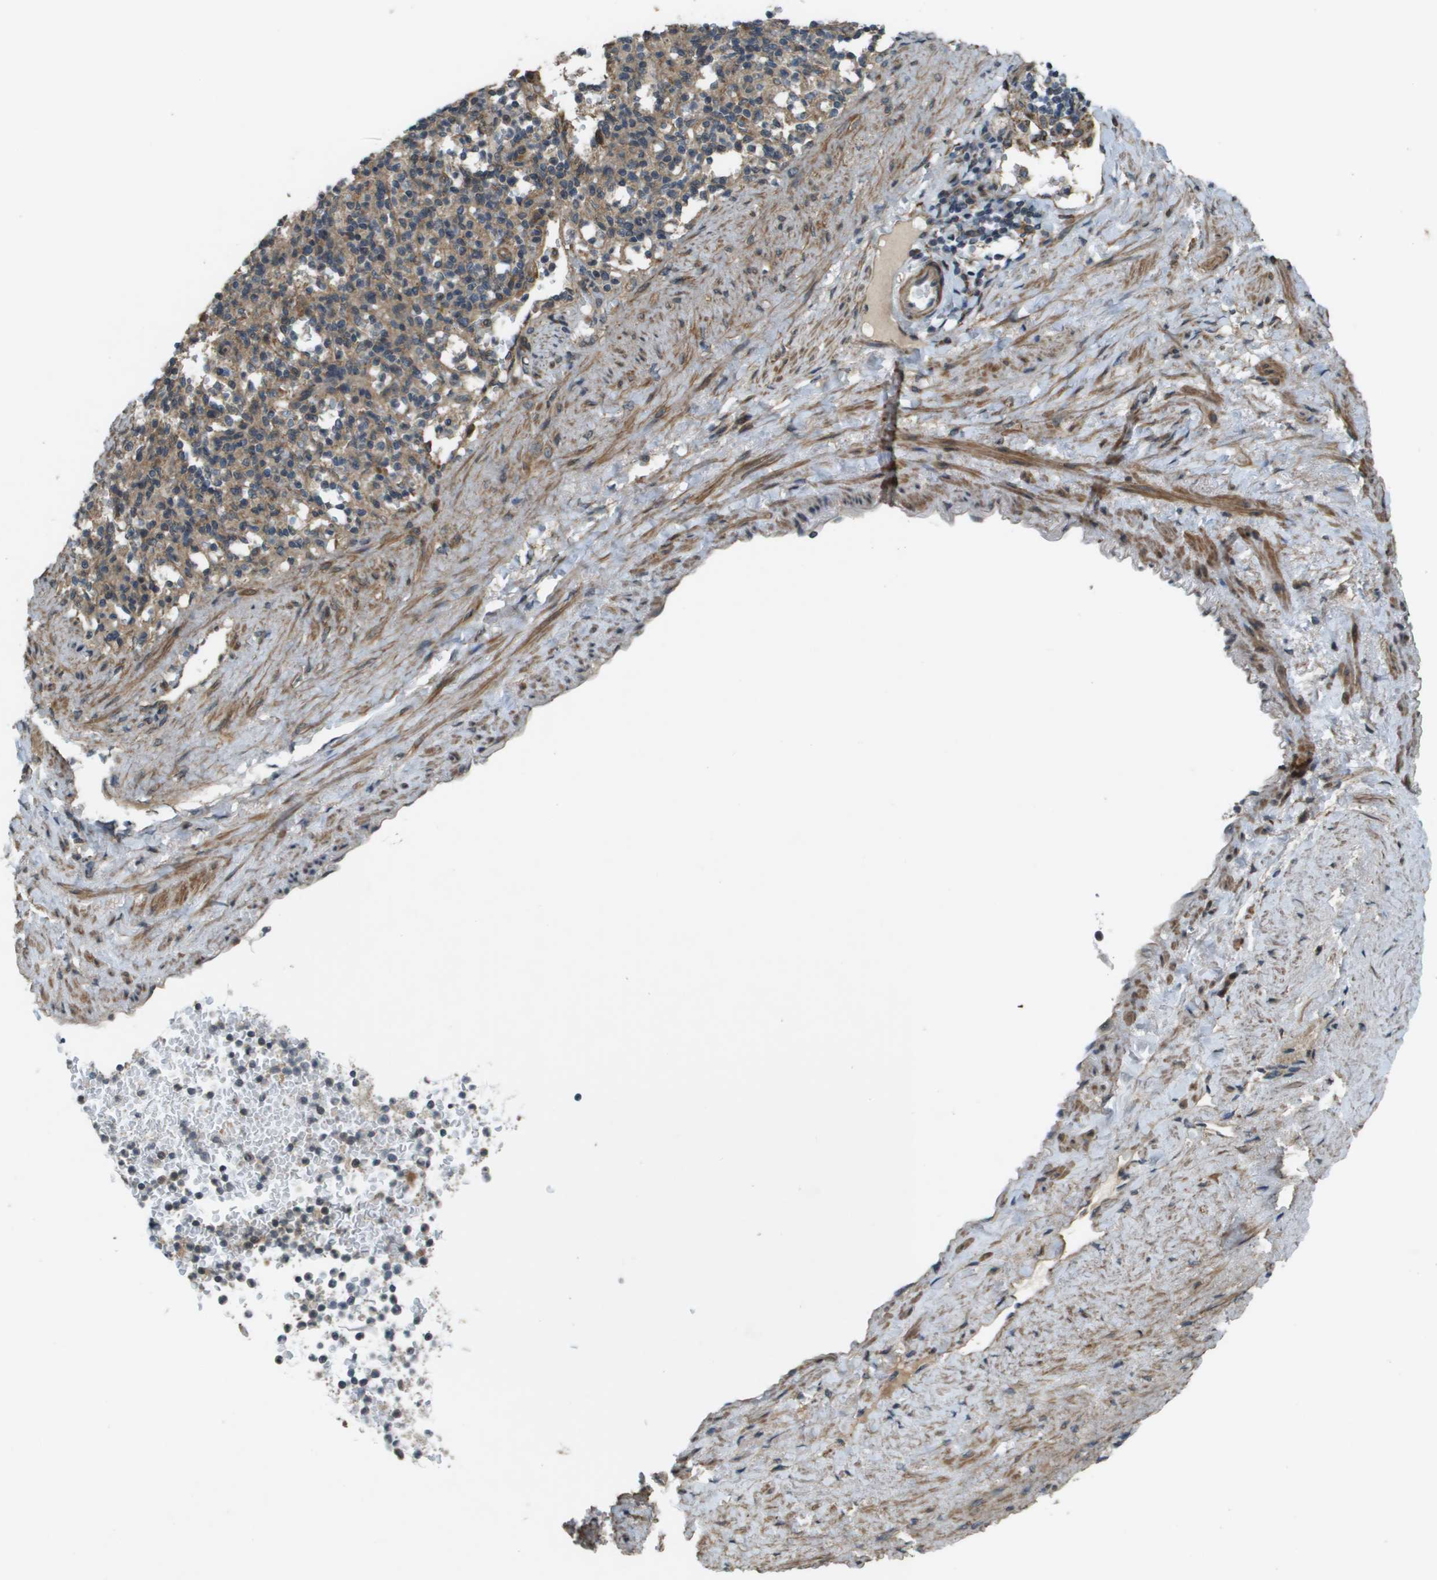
{"staining": {"intensity": "moderate", "quantity": ">75%", "location": "cytoplasmic/membranous"}, "tissue": "spleen", "cell_type": "Cells in red pulp", "image_type": "normal", "snomed": [{"axis": "morphology", "description": "Normal tissue, NOS"}, {"axis": "topography", "description": "Spleen"}], "caption": "This histopathology image shows immunohistochemistry staining of benign spleen, with medium moderate cytoplasmic/membranous positivity in approximately >75% of cells in red pulp.", "gene": "CDKN2C", "patient": {"sex": "female", "age": 74}}